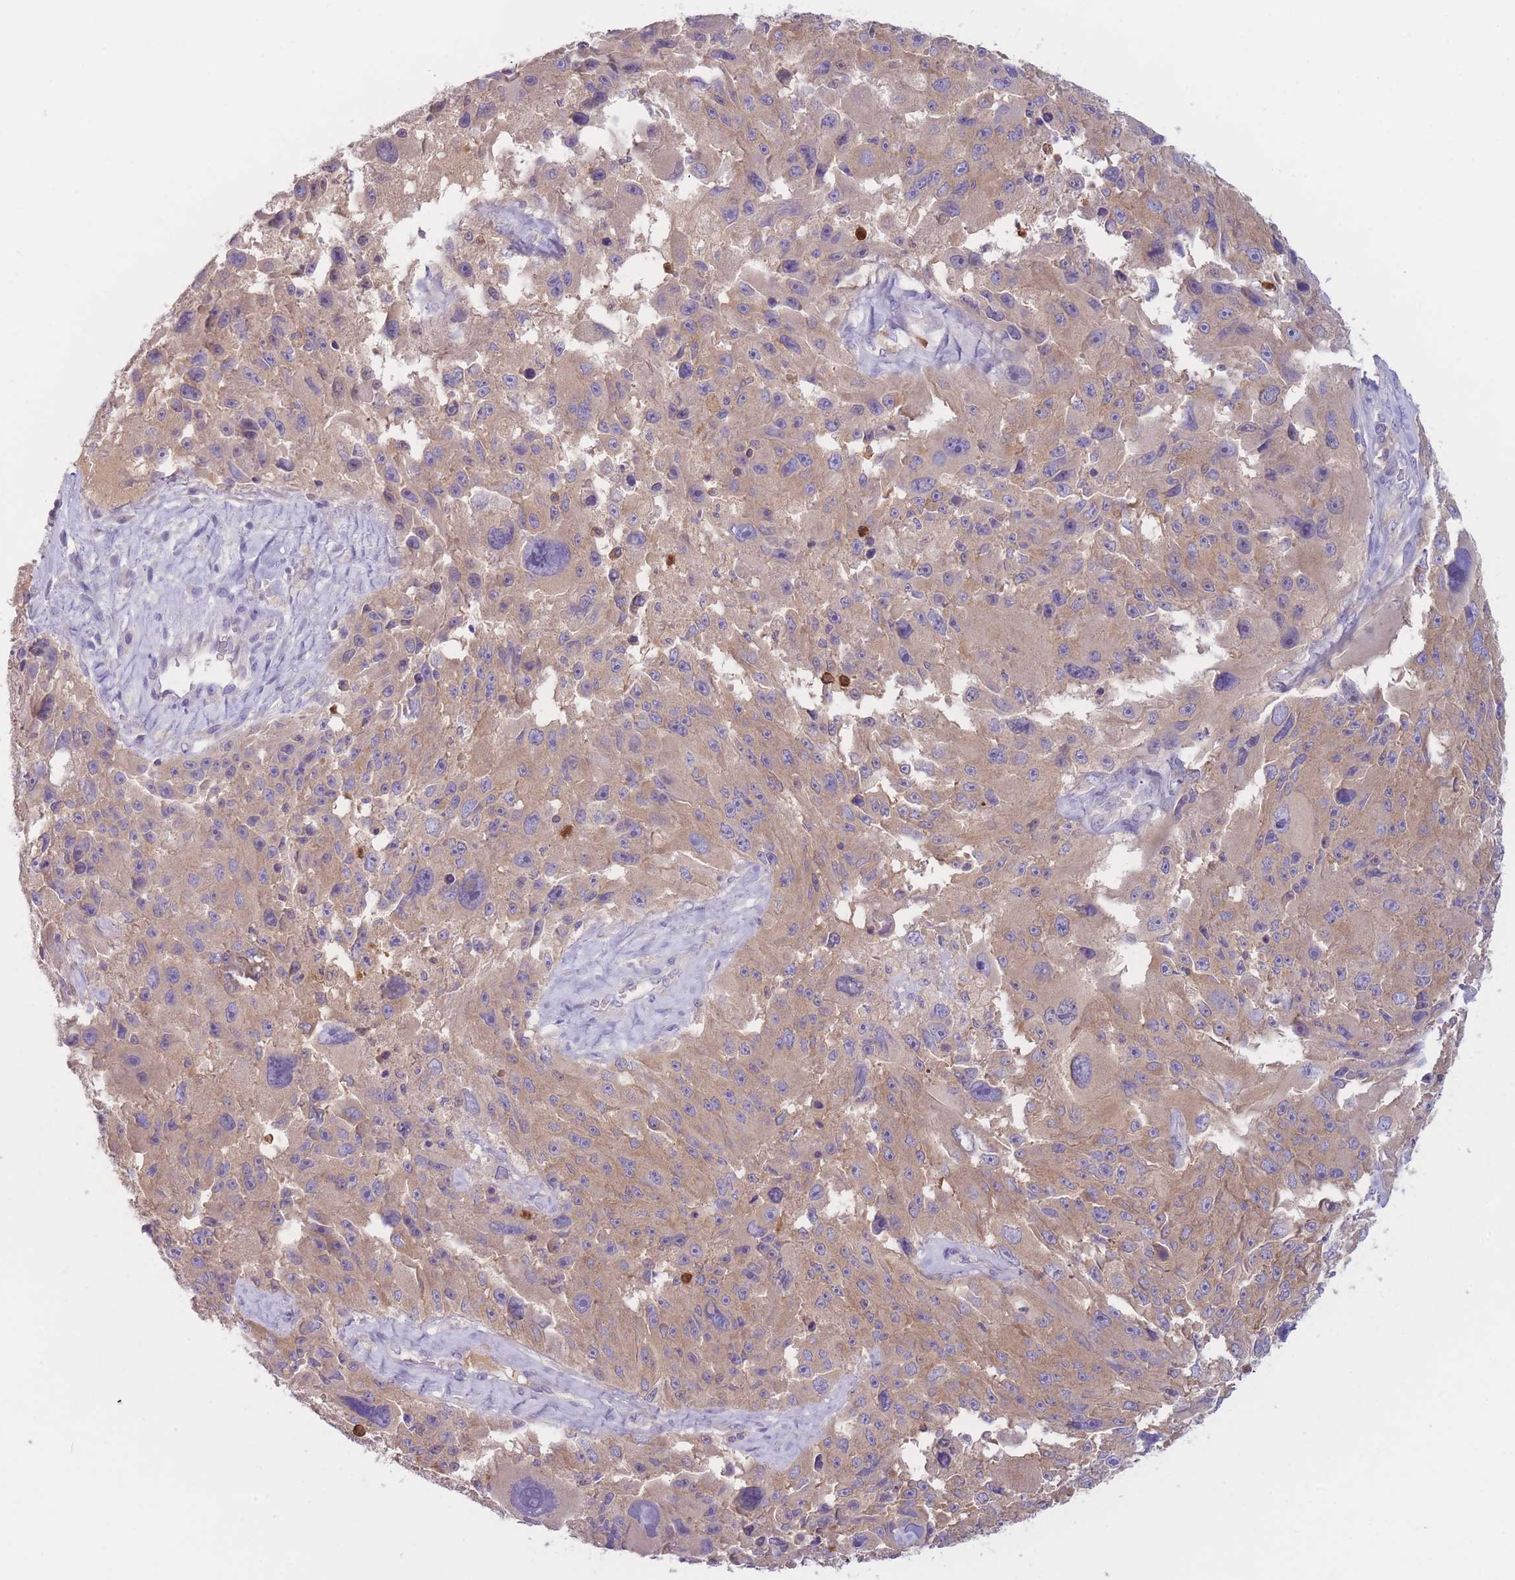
{"staining": {"intensity": "moderate", "quantity": ">75%", "location": "cytoplasmic/membranous"}, "tissue": "melanoma", "cell_type": "Tumor cells", "image_type": "cancer", "snomed": [{"axis": "morphology", "description": "Malignant melanoma, Metastatic site"}, {"axis": "topography", "description": "Lymph node"}], "caption": "A high-resolution image shows immunohistochemistry staining of malignant melanoma (metastatic site), which exhibits moderate cytoplasmic/membranous staining in approximately >75% of tumor cells.", "gene": "ST3GAL4", "patient": {"sex": "male", "age": 62}}